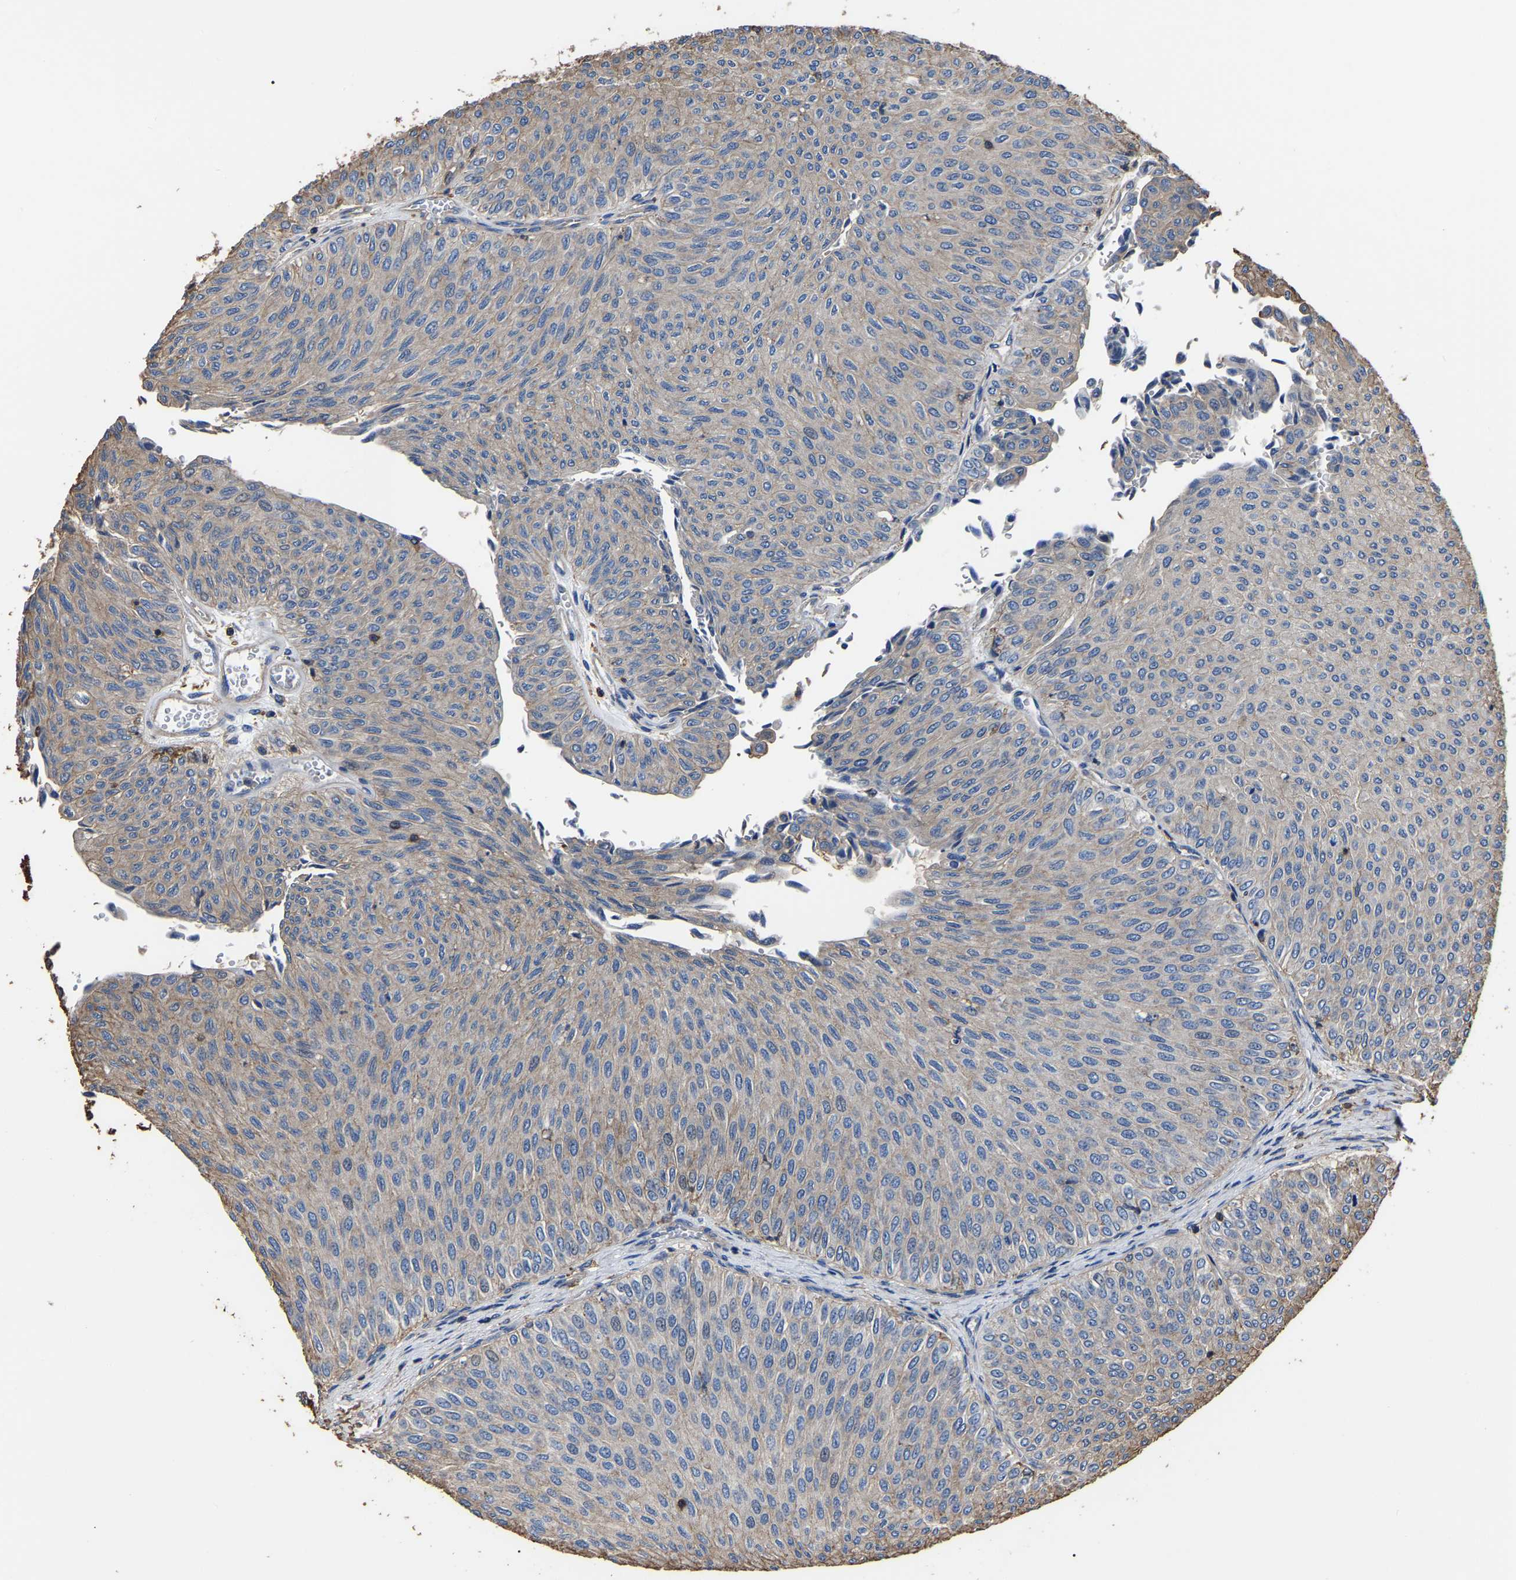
{"staining": {"intensity": "weak", "quantity": "25%-75%", "location": "cytoplasmic/membranous"}, "tissue": "urothelial cancer", "cell_type": "Tumor cells", "image_type": "cancer", "snomed": [{"axis": "morphology", "description": "Urothelial carcinoma, Low grade"}, {"axis": "topography", "description": "Urinary bladder"}], "caption": "Approximately 25%-75% of tumor cells in human low-grade urothelial carcinoma exhibit weak cytoplasmic/membranous protein expression as visualized by brown immunohistochemical staining.", "gene": "ARMT1", "patient": {"sex": "male", "age": 78}}